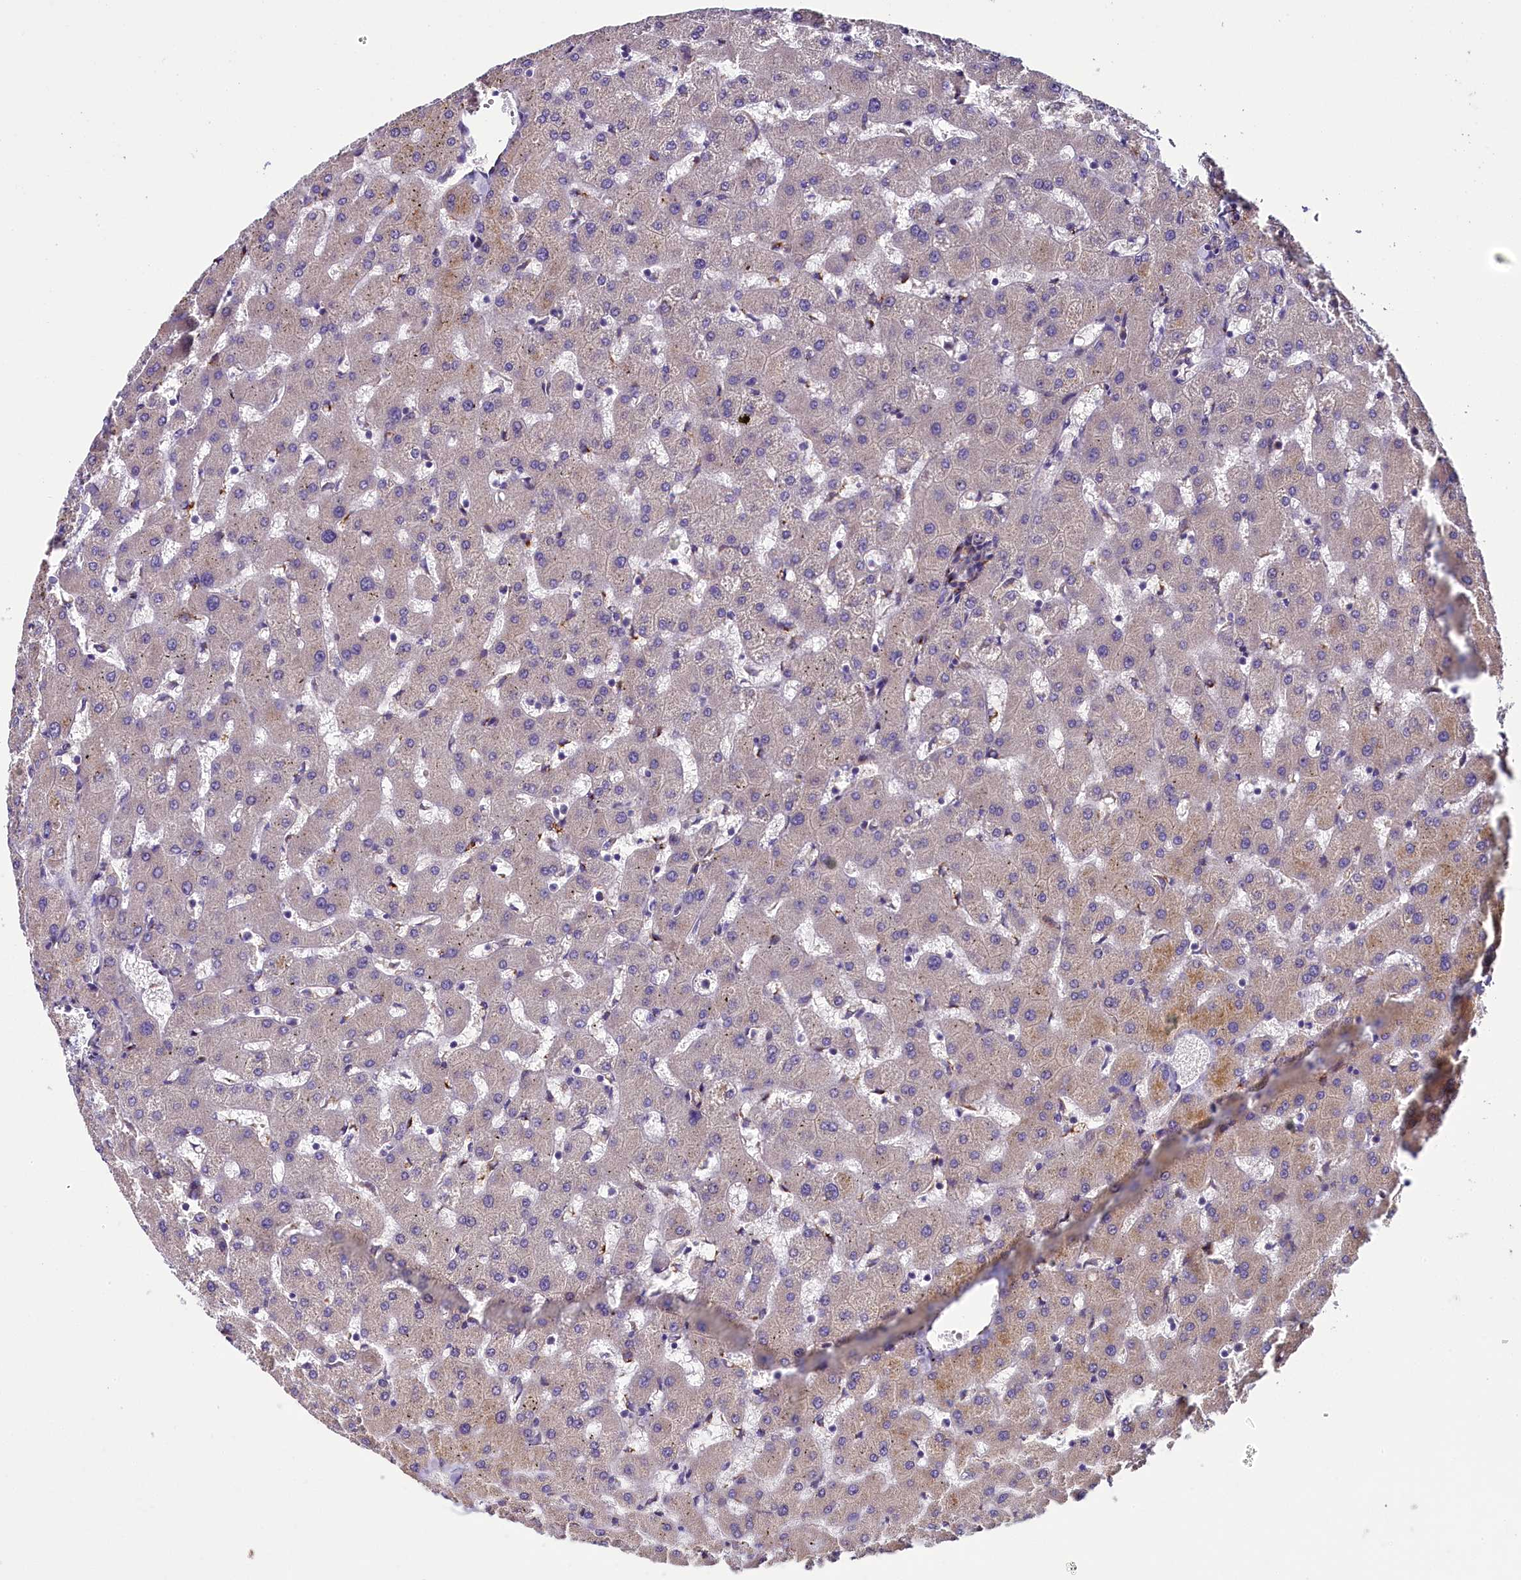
{"staining": {"intensity": "negative", "quantity": "none", "location": "none"}, "tissue": "liver", "cell_type": "Cholangiocytes", "image_type": "normal", "snomed": [{"axis": "morphology", "description": "Normal tissue, NOS"}, {"axis": "topography", "description": "Liver"}], "caption": "Image shows no significant protein expression in cholangiocytes of benign liver.", "gene": "MRC2", "patient": {"sex": "female", "age": 63}}